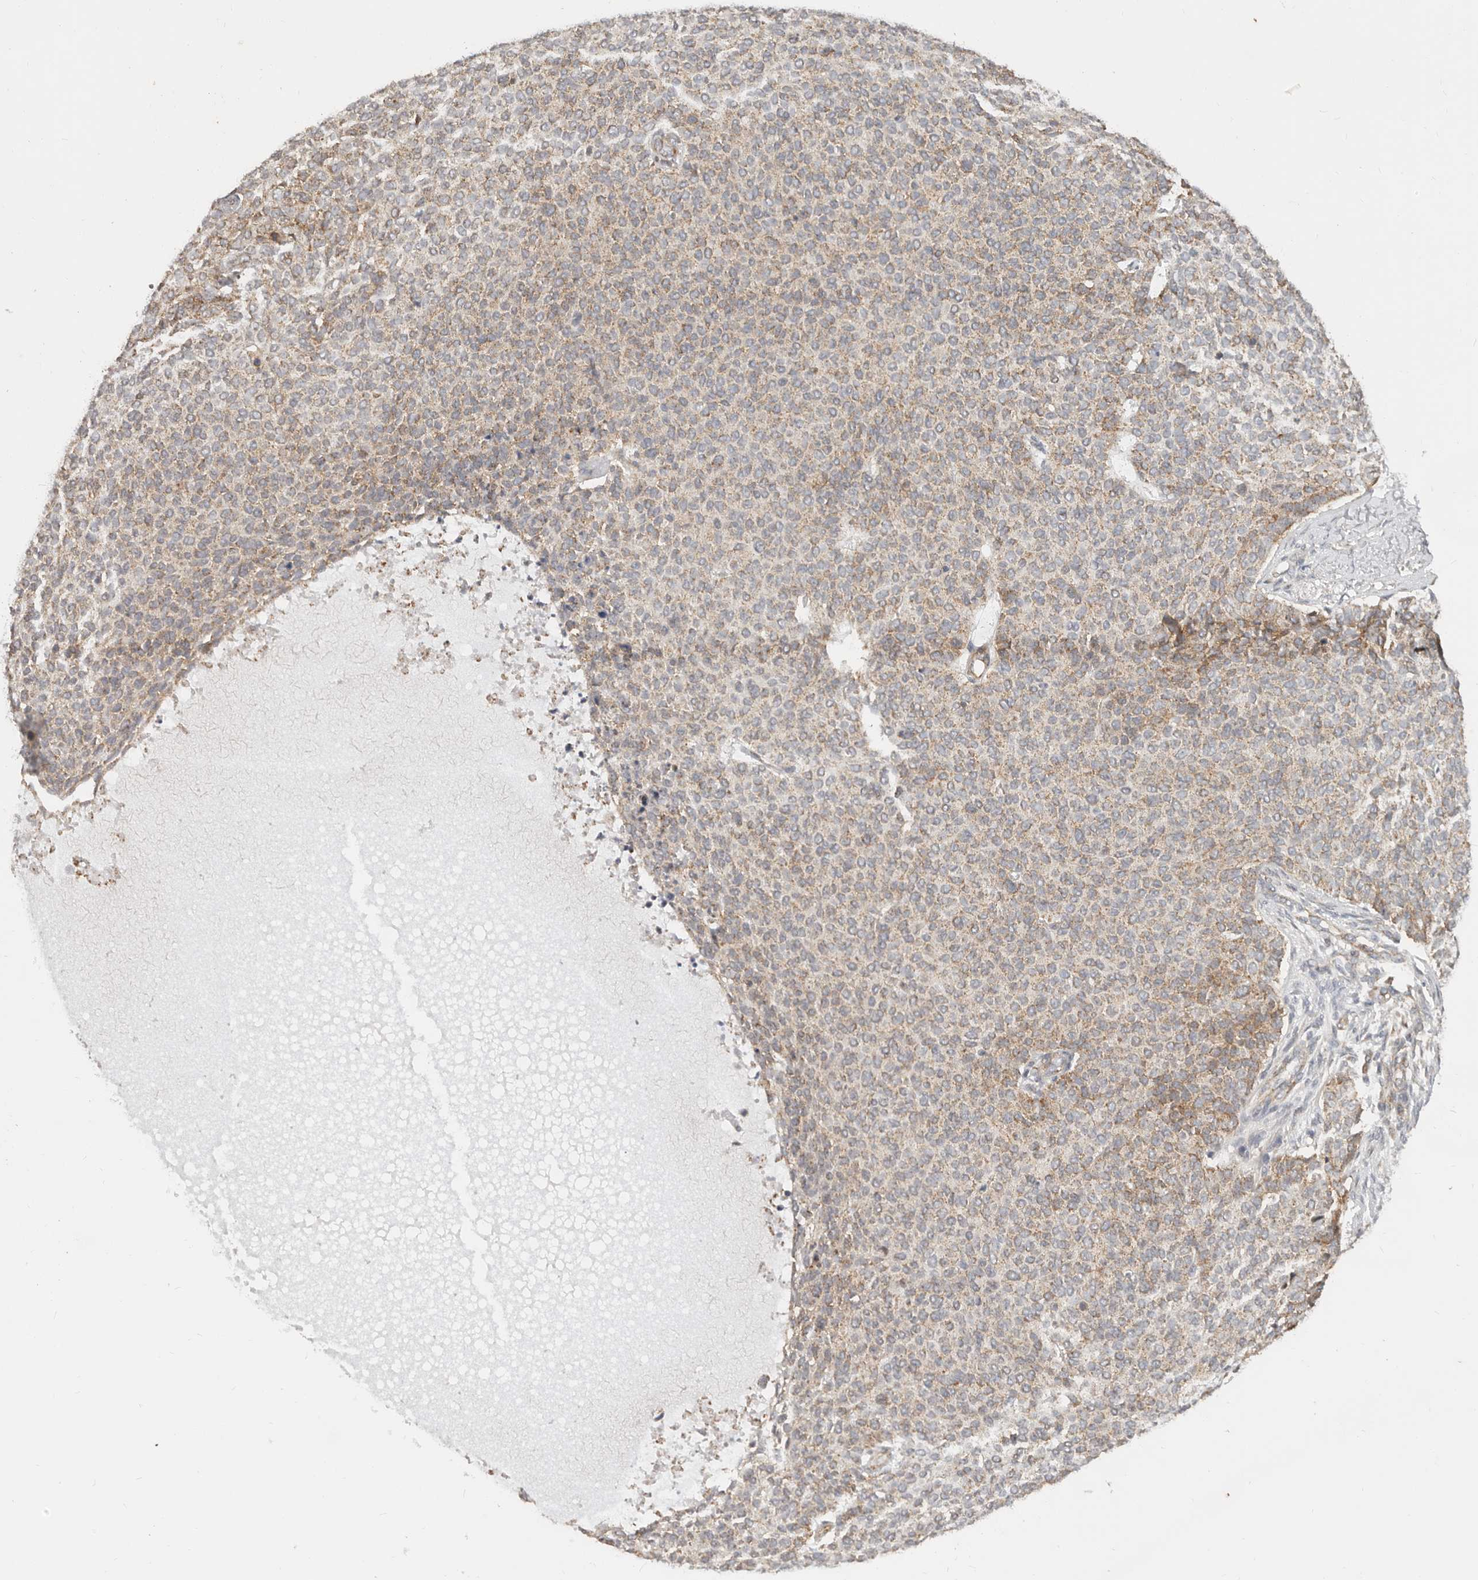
{"staining": {"intensity": "moderate", "quantity": "25%-75%", "location": "cytoplasmic/membranous"}, "tissue": "skin cancer", "cell_type": "Tumor cells", "image_type": "cancer", "snomed": [{"axis": "morphology", "description": "Normal tissue, NOS"}, {"axis": "morphology", "description": "Basal cell carcinoma"}, {"axis": "topography", "description": "Skin"}], "caption": "IHC image of neoplastic tissue: skin basal cell carcinoma stained using immunohistochemistry demonstrates medium levels of moderate protein expression localized specifically in the cytoplasmic/membranous of tumor cells, appearing as a cytoplasmic/membranous brown color.", "gene": "USP49", "patient": {"sex": "male", "age": 50}}